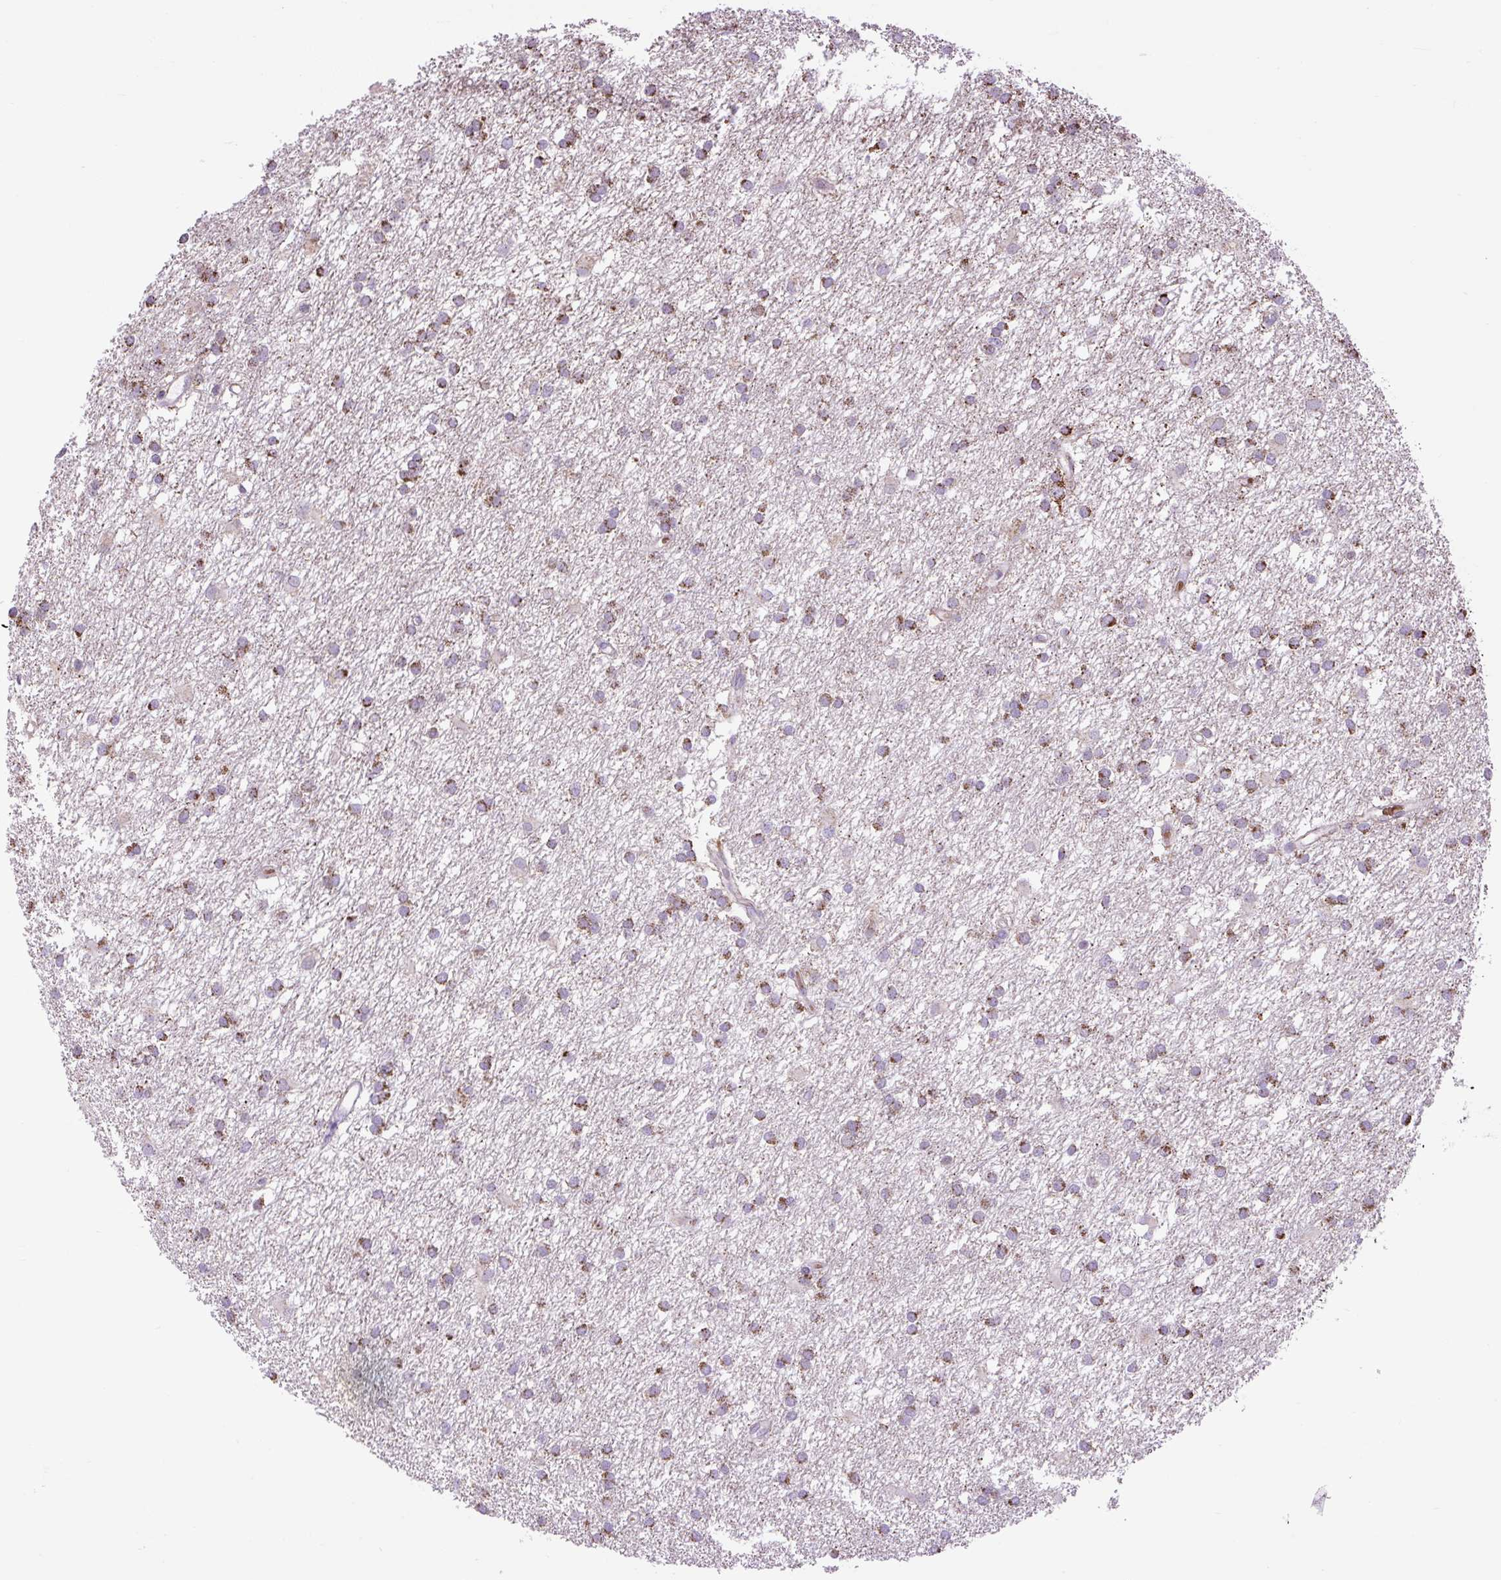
{"staining": {"intensity": "moderate", "quantity": ">75%", "location": "cytoplasmic/membranous"}, "tissue": "glioma", "cell_type": "Tumor cells", "image_type": "cancer", "snomed": [{"axis": "morphology", "description": "Glioma, malignant, High grade"}, {"axis": "topography", "description": "Brain"}], "caption": "Human glioma stained for a protein (brown) shows moderate cytoplasmic/membranous positive expression in about >75% of tumor cells.", "gene": "SCO2", "patient": {"sex": "male", "age": 77}}